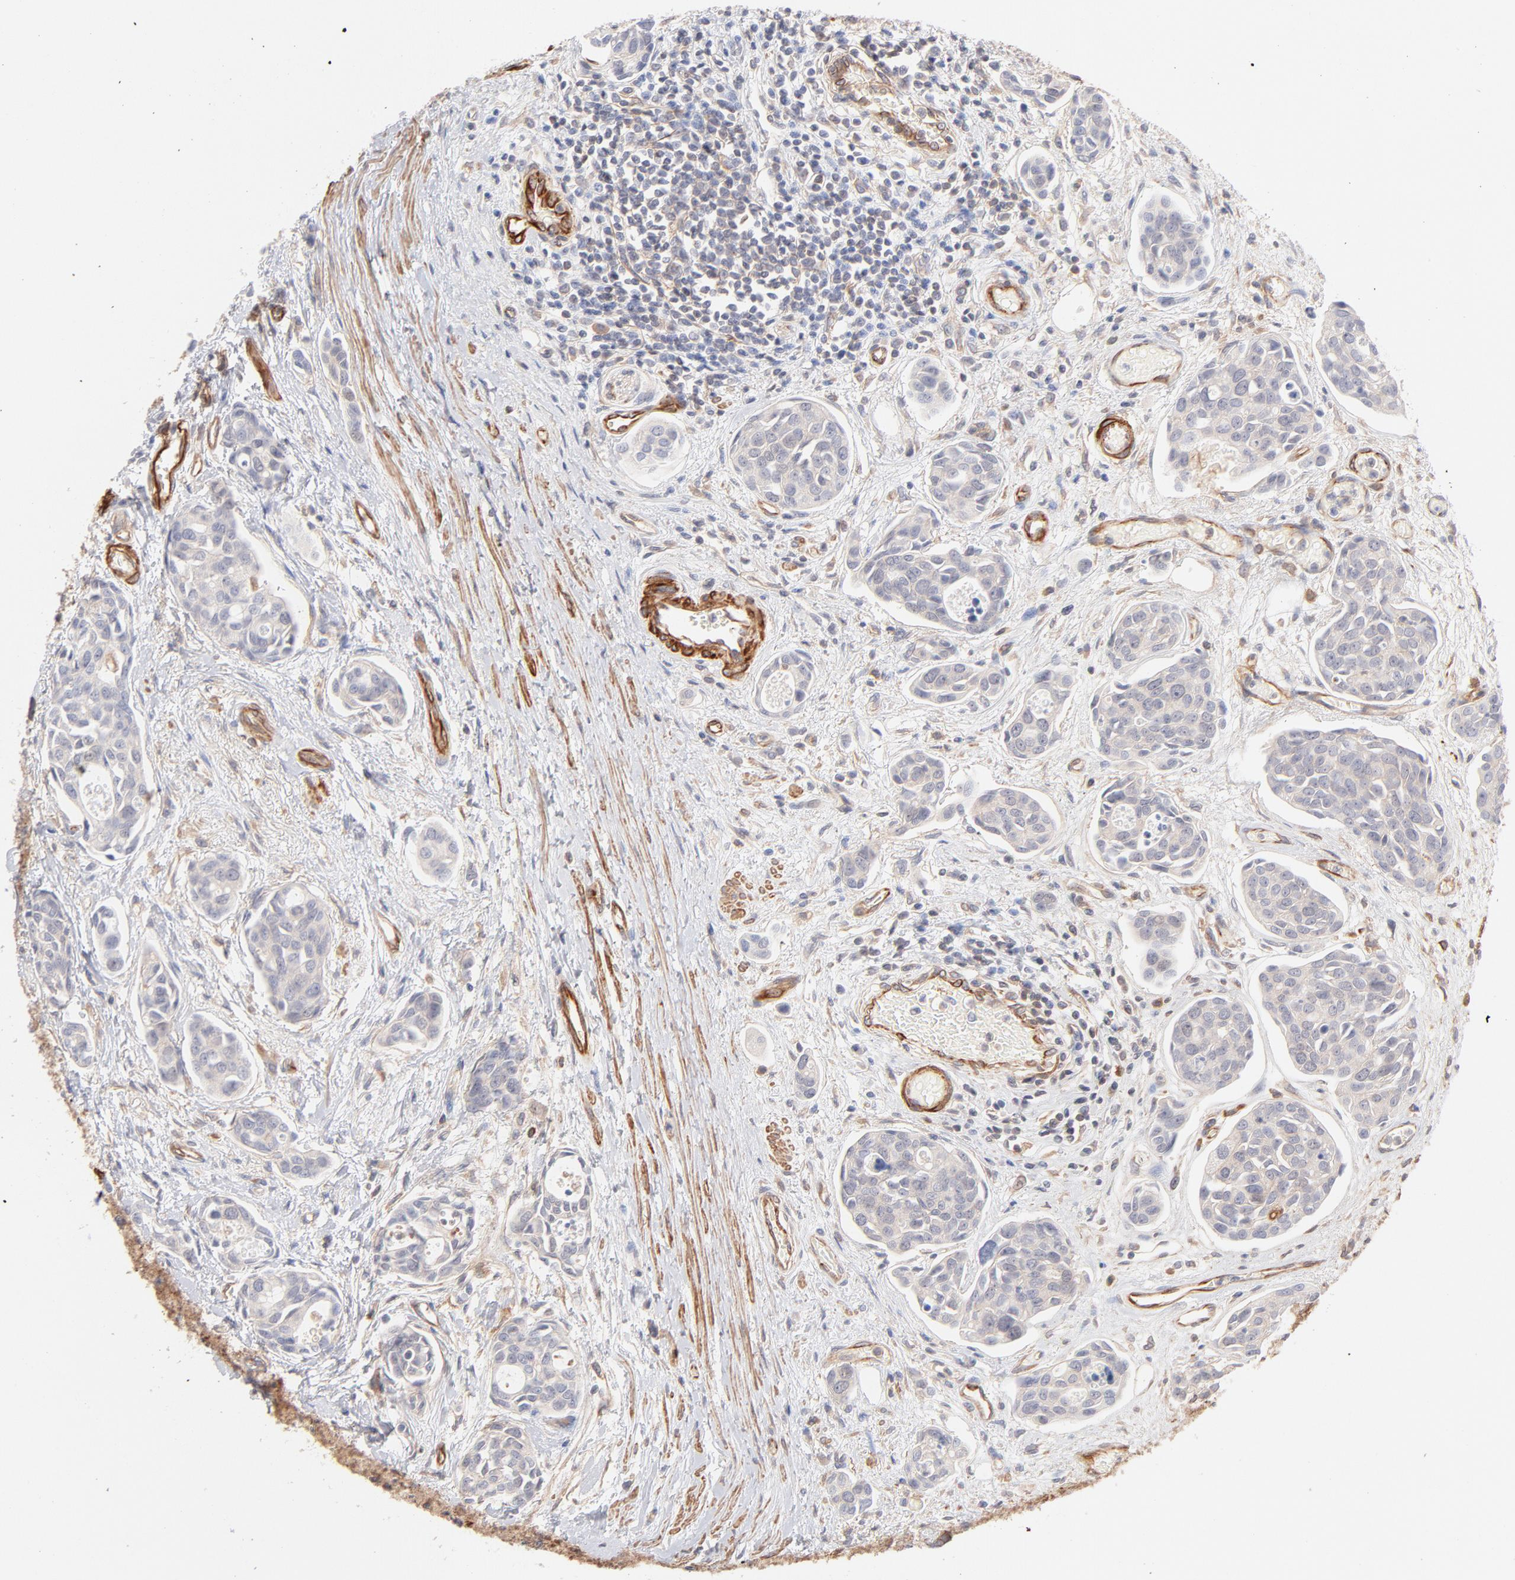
{"staining": {"intensity": "negative", "quantity": "none", "location": "none"}, "tissue": "urothelial cancer", "cell_type": "Tumor cells", "image_type": "cancer", "snomed": [{"axis": "morphology", "description": "Urothelial carcinoma, High grade"}, {"axis": "topography", "description": "Urinary bladder"}], "caption": "Tumor cells show no significant protein expression in high-grade urothelial carcinoma.", "gene": "LDLRAP1", "patient": {"sex": "male", "age": 78}}